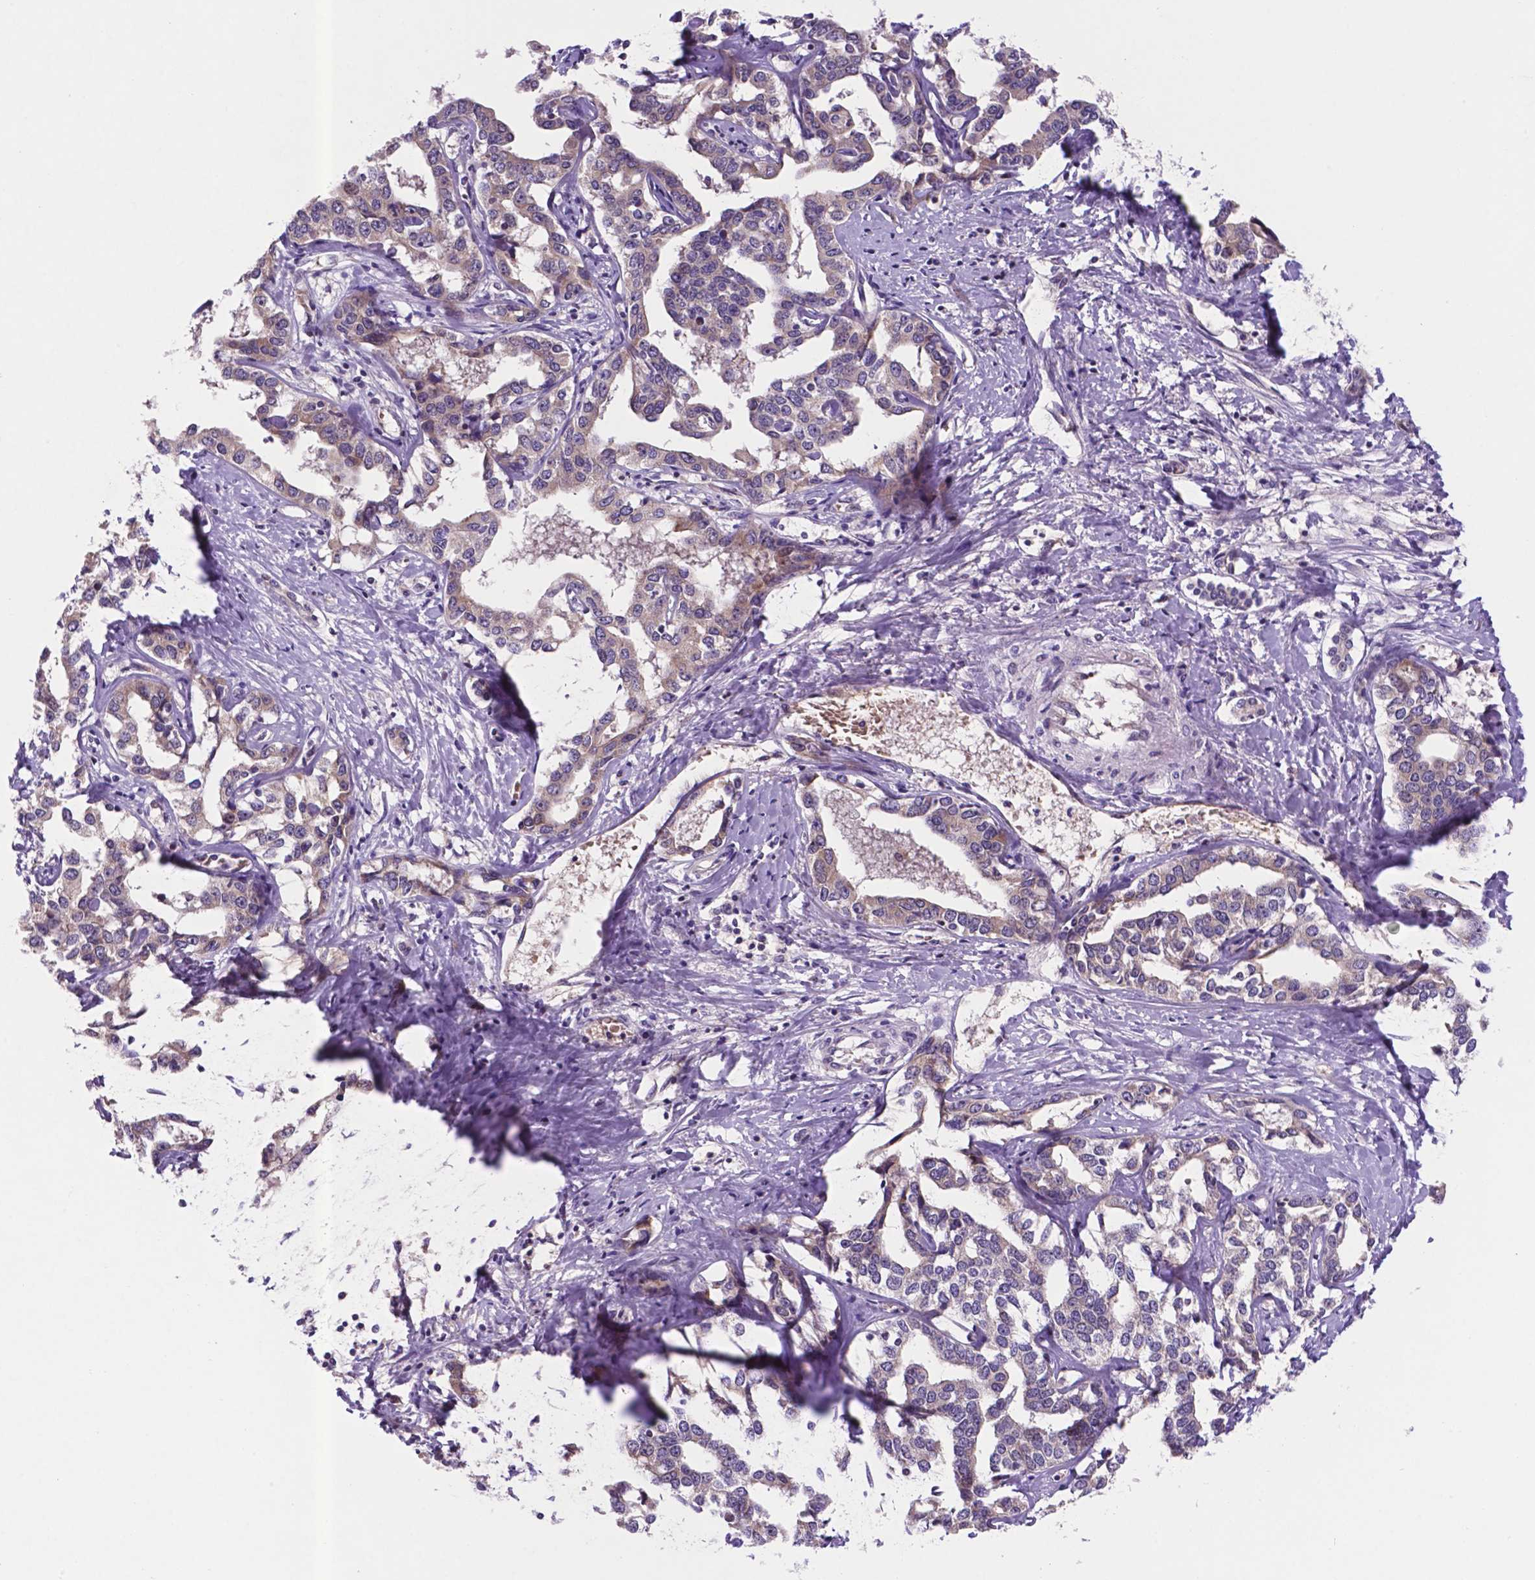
{"staining": {"intensity": "weak", "quantity": ">75%", "location": "cytoplasmic/membranous"}, "tissue": "liver cancer", "cell_type": "Tumor cells", "image_type": "cancer", "snomed": [{"axis": "morphology", "description": "Cholangiocarcinoma"}, {"axis": "topography", "description": "Liver"}], "caption": "Approximately >75% of tumor cells in human cholangiocarcinoma (liver) reveal weak cytoplasmic/membranous protein expression as visualized by brown immunohistochemical staining.", "gene": "TM4SF20", "patient": {"sex": "male", "age": 59}}